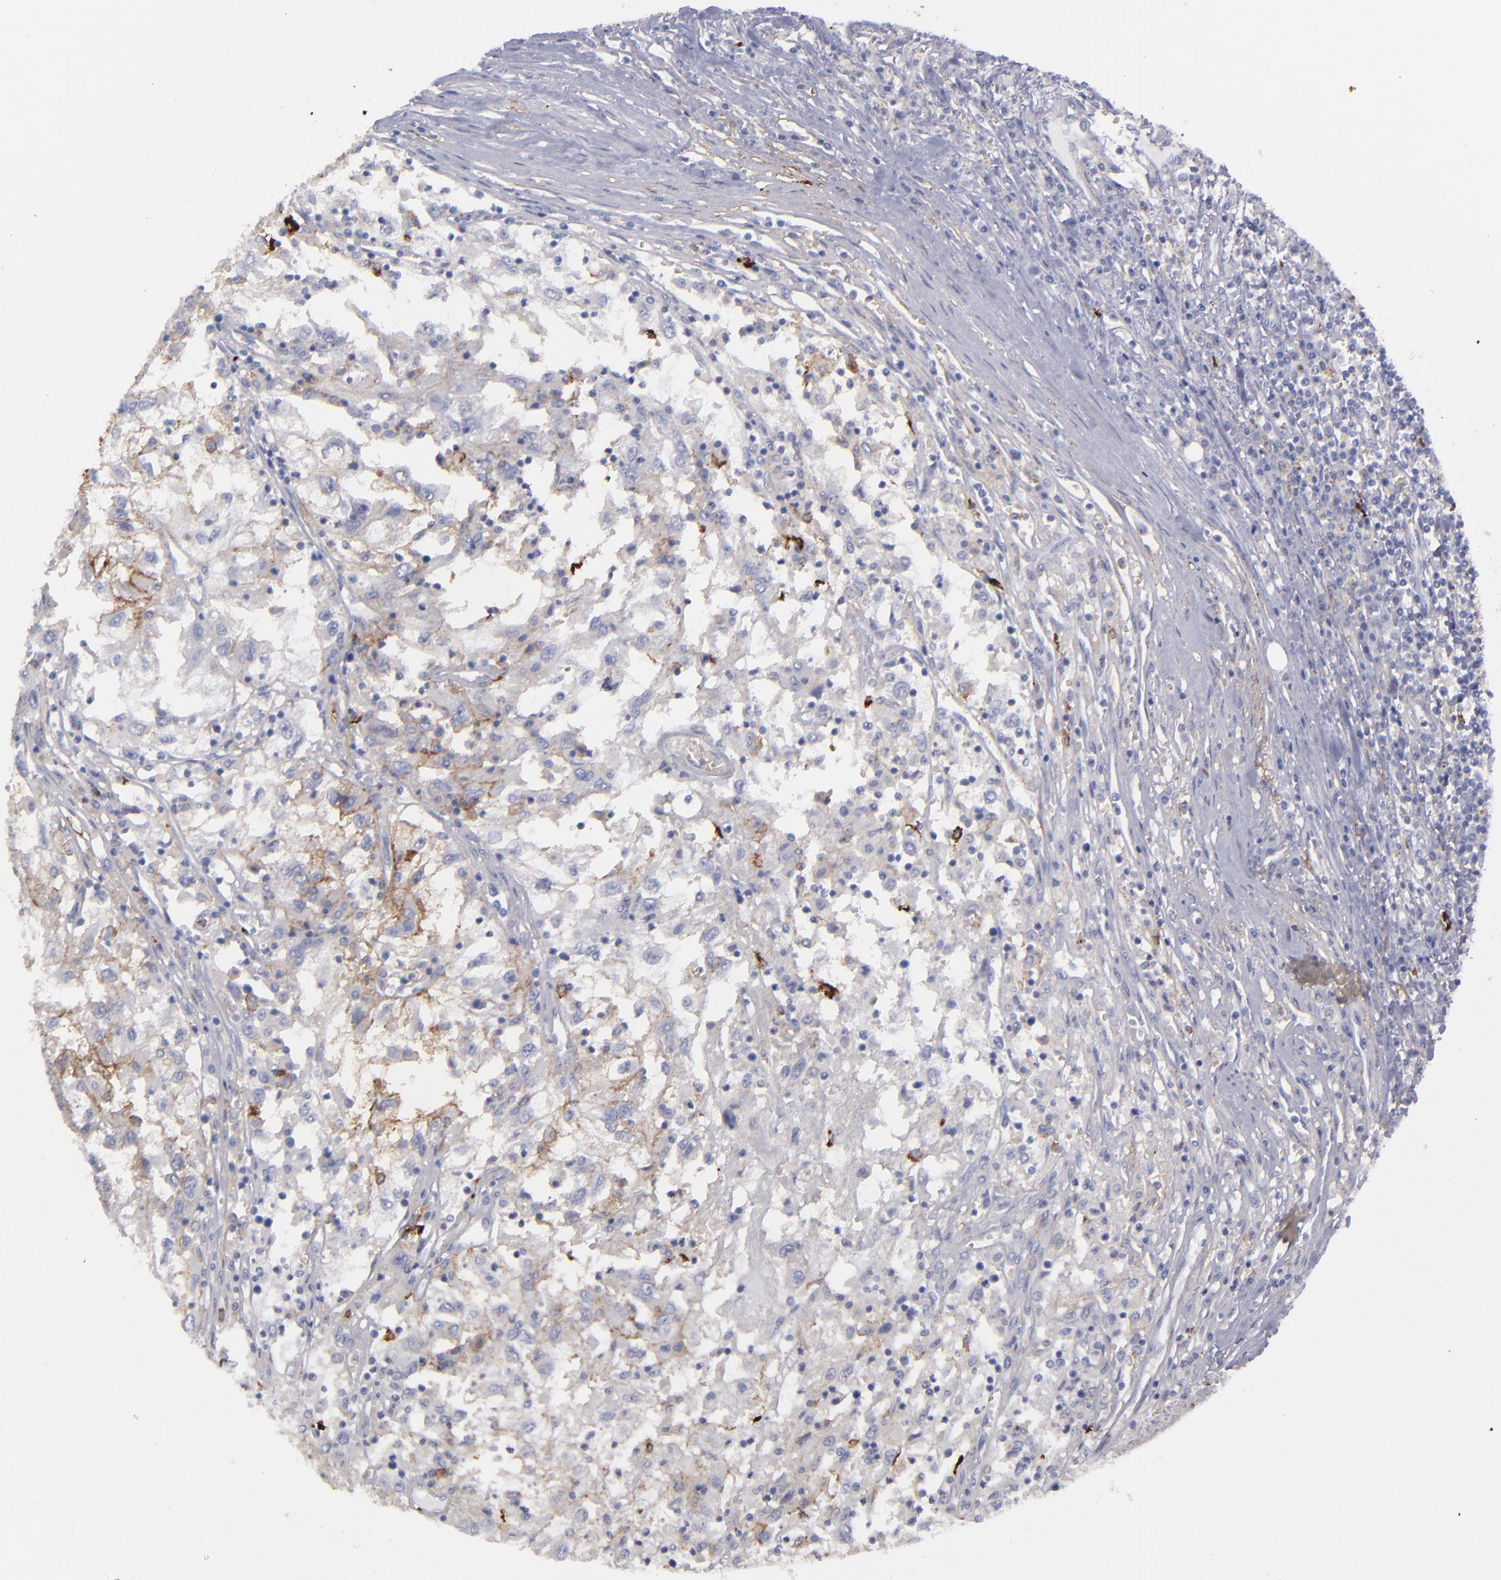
{"staining": {"intensity": "weak", "quantity": "25%-75%", "location": "cytoplasmic/membranous"}, "tissue": "renal cancer", "cell_type": "Tumor cells", "image_type": "cancer", "snomed": [{"axis": "morphology", "description": "Normal tissue, NOS"}, {"axis": "morphology", "description": "Adenocarcinoma, NOS"}, {"axis": "topography", "description": "Kidney"}], "caption": "The photomicrograph exhibits immunohistochemical staining of adenocarcinoma (renal). There is weak cytoplasmic/membranous positivity is appreciated in approximately 25%-75% of tumor cells.", "gene": "ANPEP", "patient": {"sex": "male", "age": 71}}